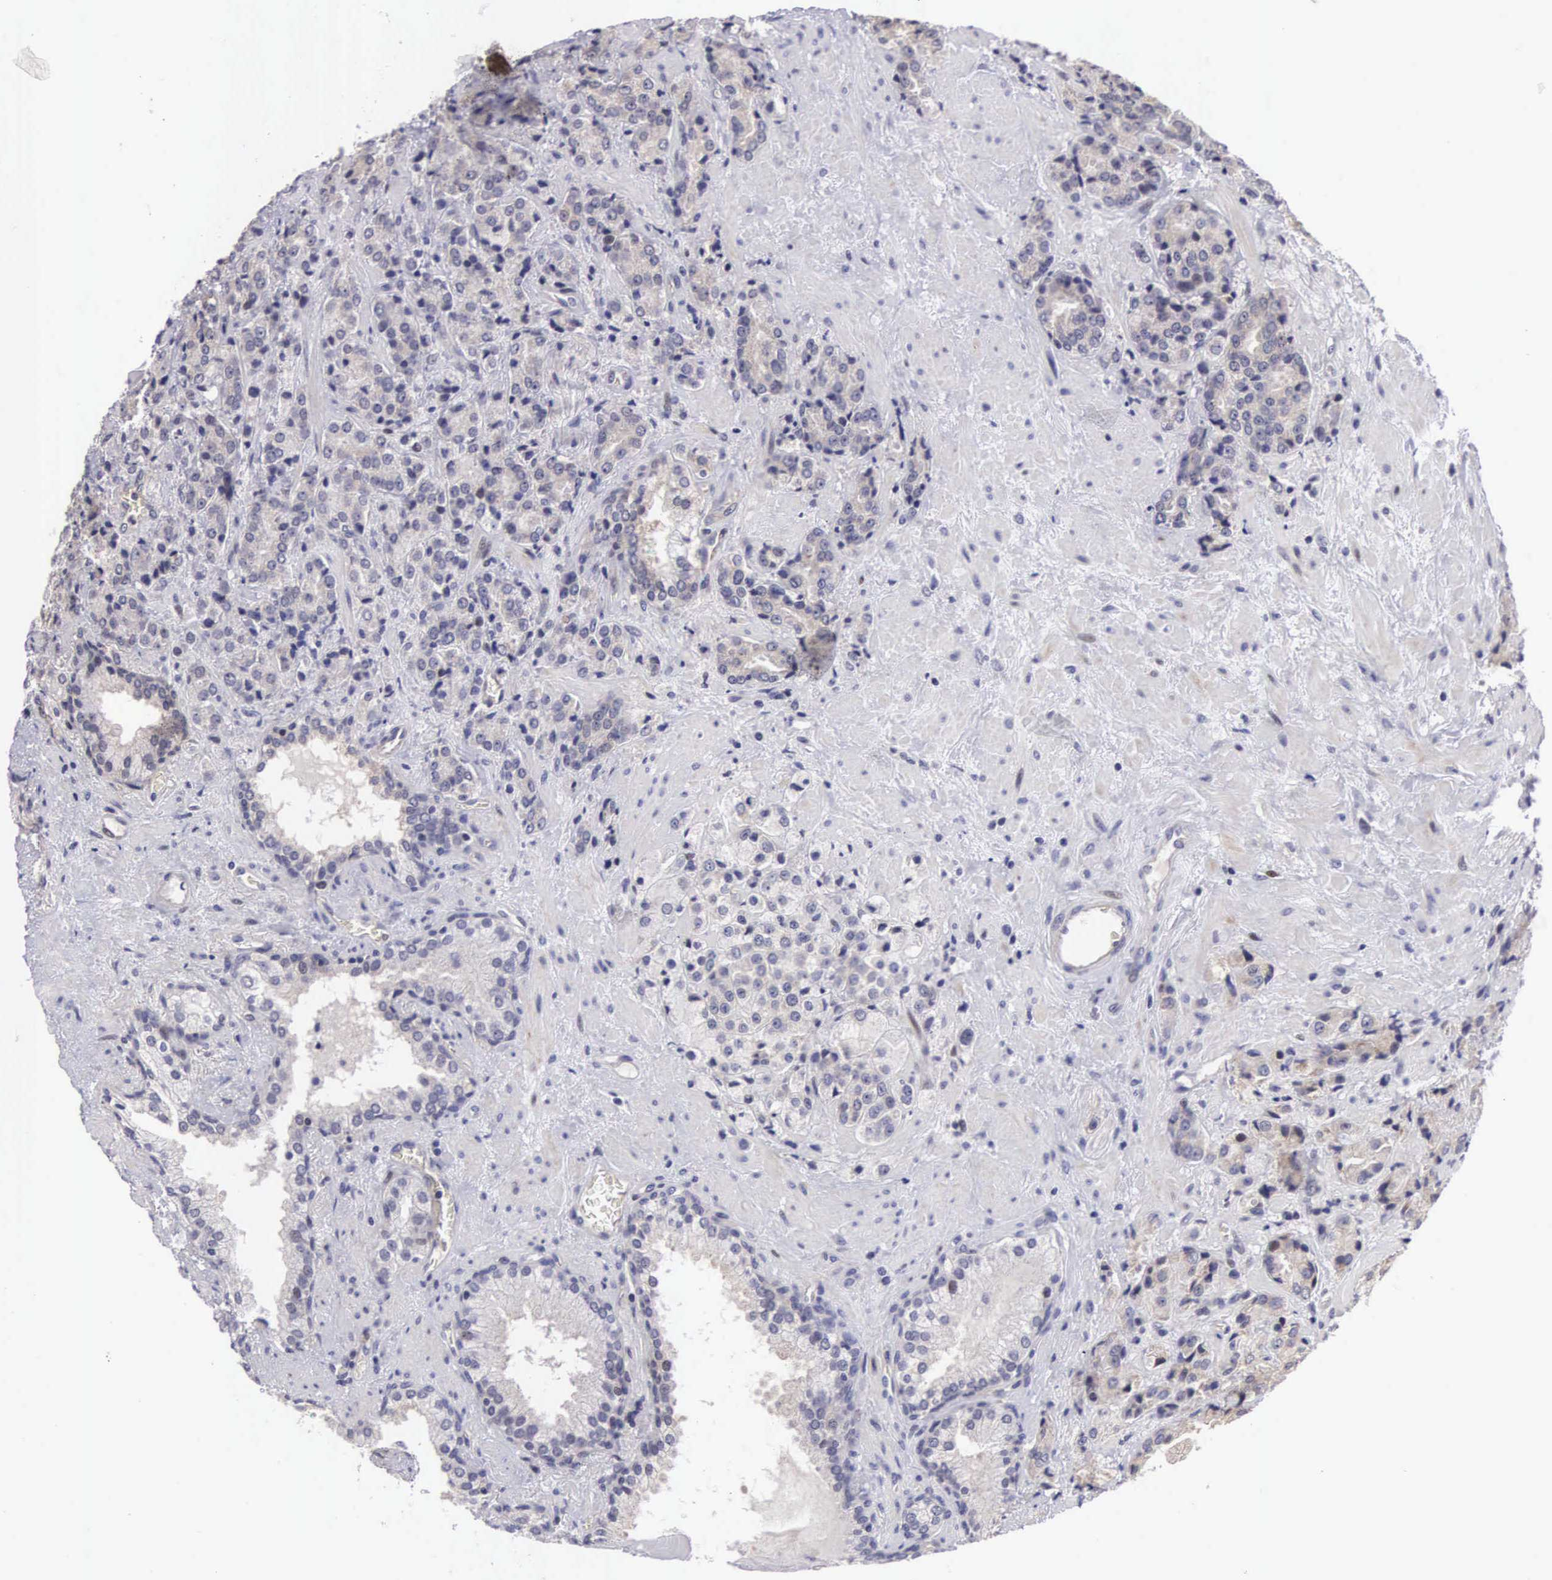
{"staining": {"intensity": "weak", "quantity": "<25%", "location": "cytoplasmic/membranous"}, "tissue": "prostate cancer", "cell_type": "Tumor cells", "image_type": "cancer", "snomed": [{"axis": "morphology", "description": "Adenocarcinoma, Medium grade"}, {"axis": "topography", "description": "Prostate"}], "caption": "Micrograph shows no protein positivity in tumor cells of adenocarcinoma (medium-grade) (prostate) tissue.", "gene": "EMID1", "patient": {"sex": "male", "age": 70}}